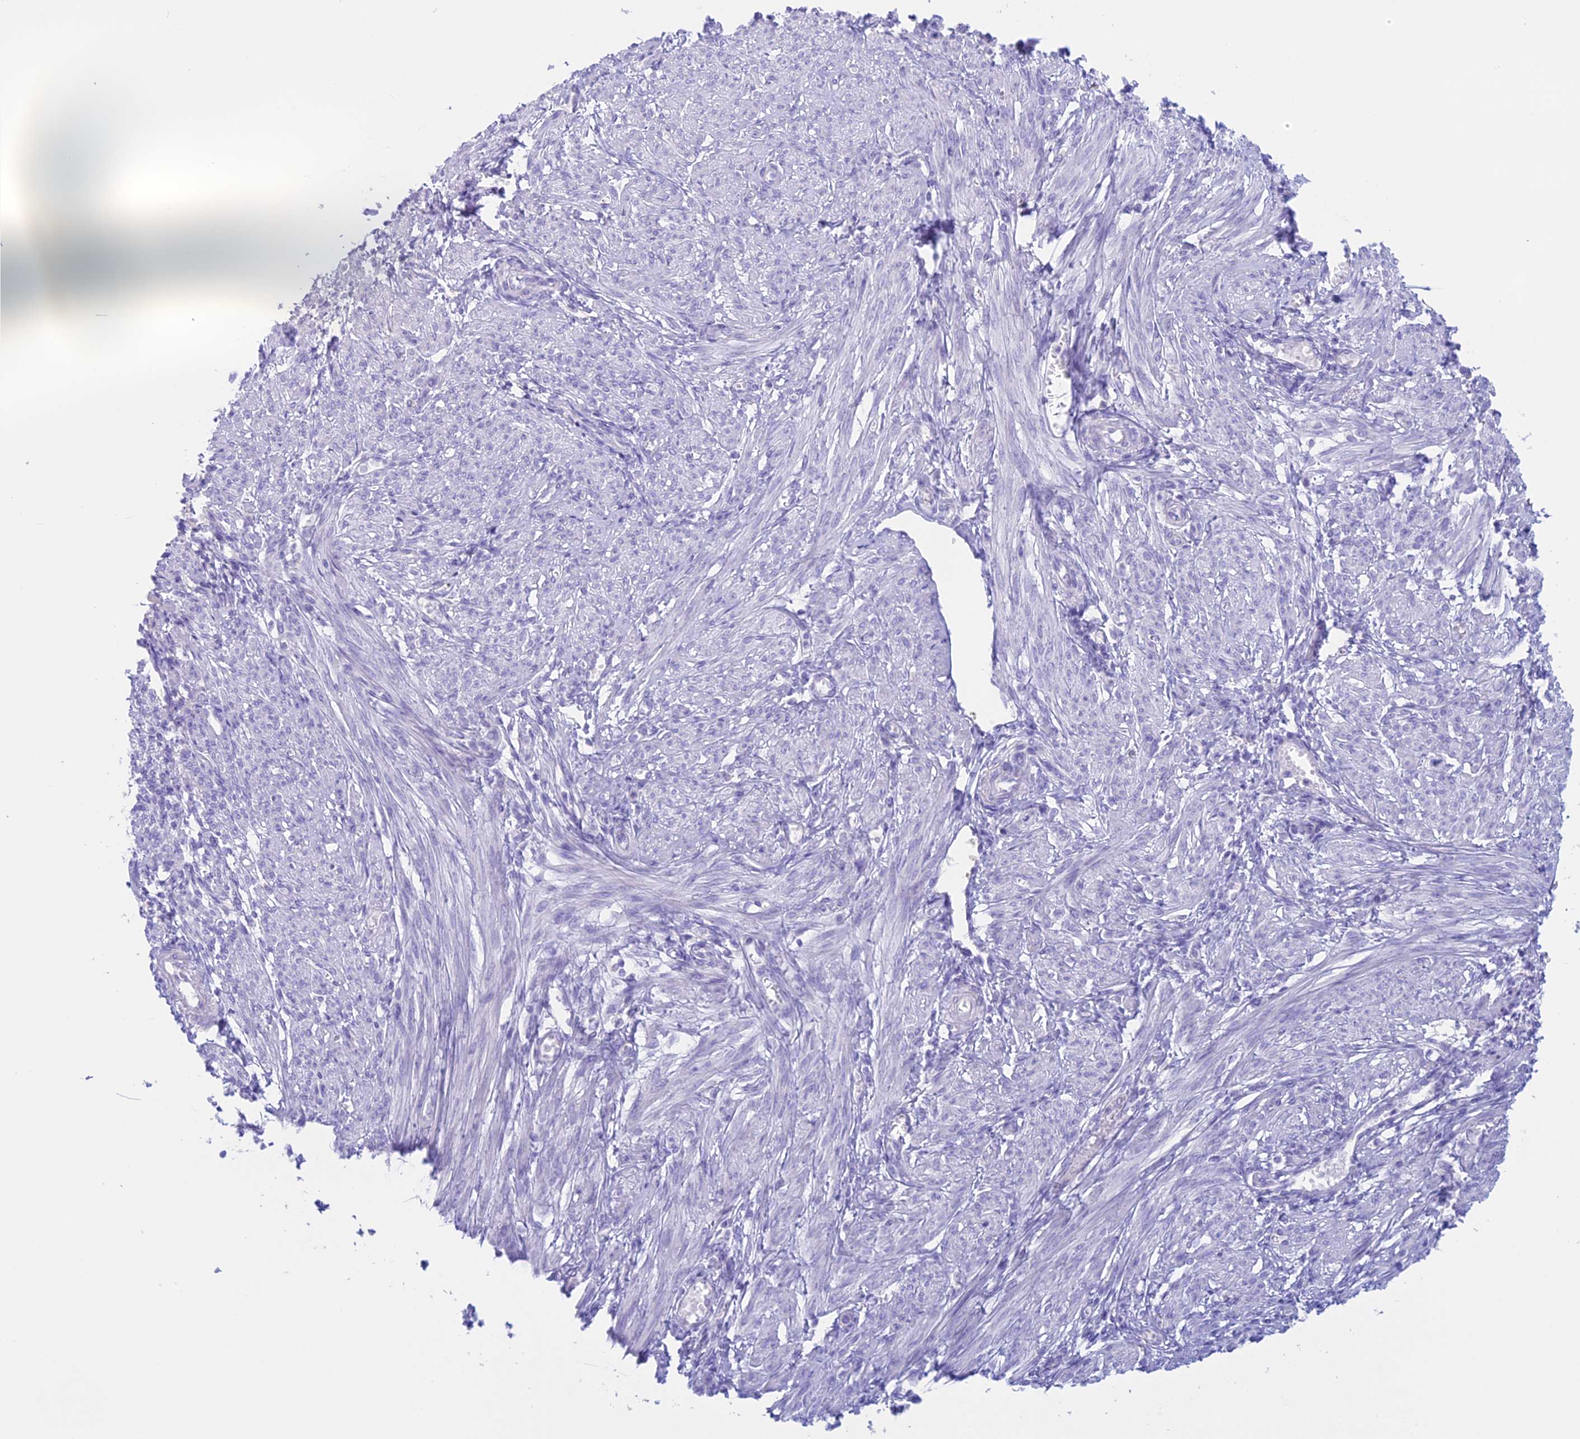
{"staining": {"intensity": "negative", "quantity": "none", "location": "none"}, "tissue": "smooth muscle", "cell_type": "Smooth muscle cells", "image_type": "normal", "snomed": [{"axis": "morphology", "description": "Normal tissue, NOS"}, {"axis": "morphology", "description": "Adenocarcinoma, NOS"}, {"axis": "topography", "description": "Colon"}, {"axis": "topography", "description": "Peripheral nerve tissue"}], "caption": "DAB immunohistochemical staining of benign human smooth muscle displays no significant staining in smooth muscle cells.", "gene": "RP1", "patient": {"sex": "male", "age": 14}}